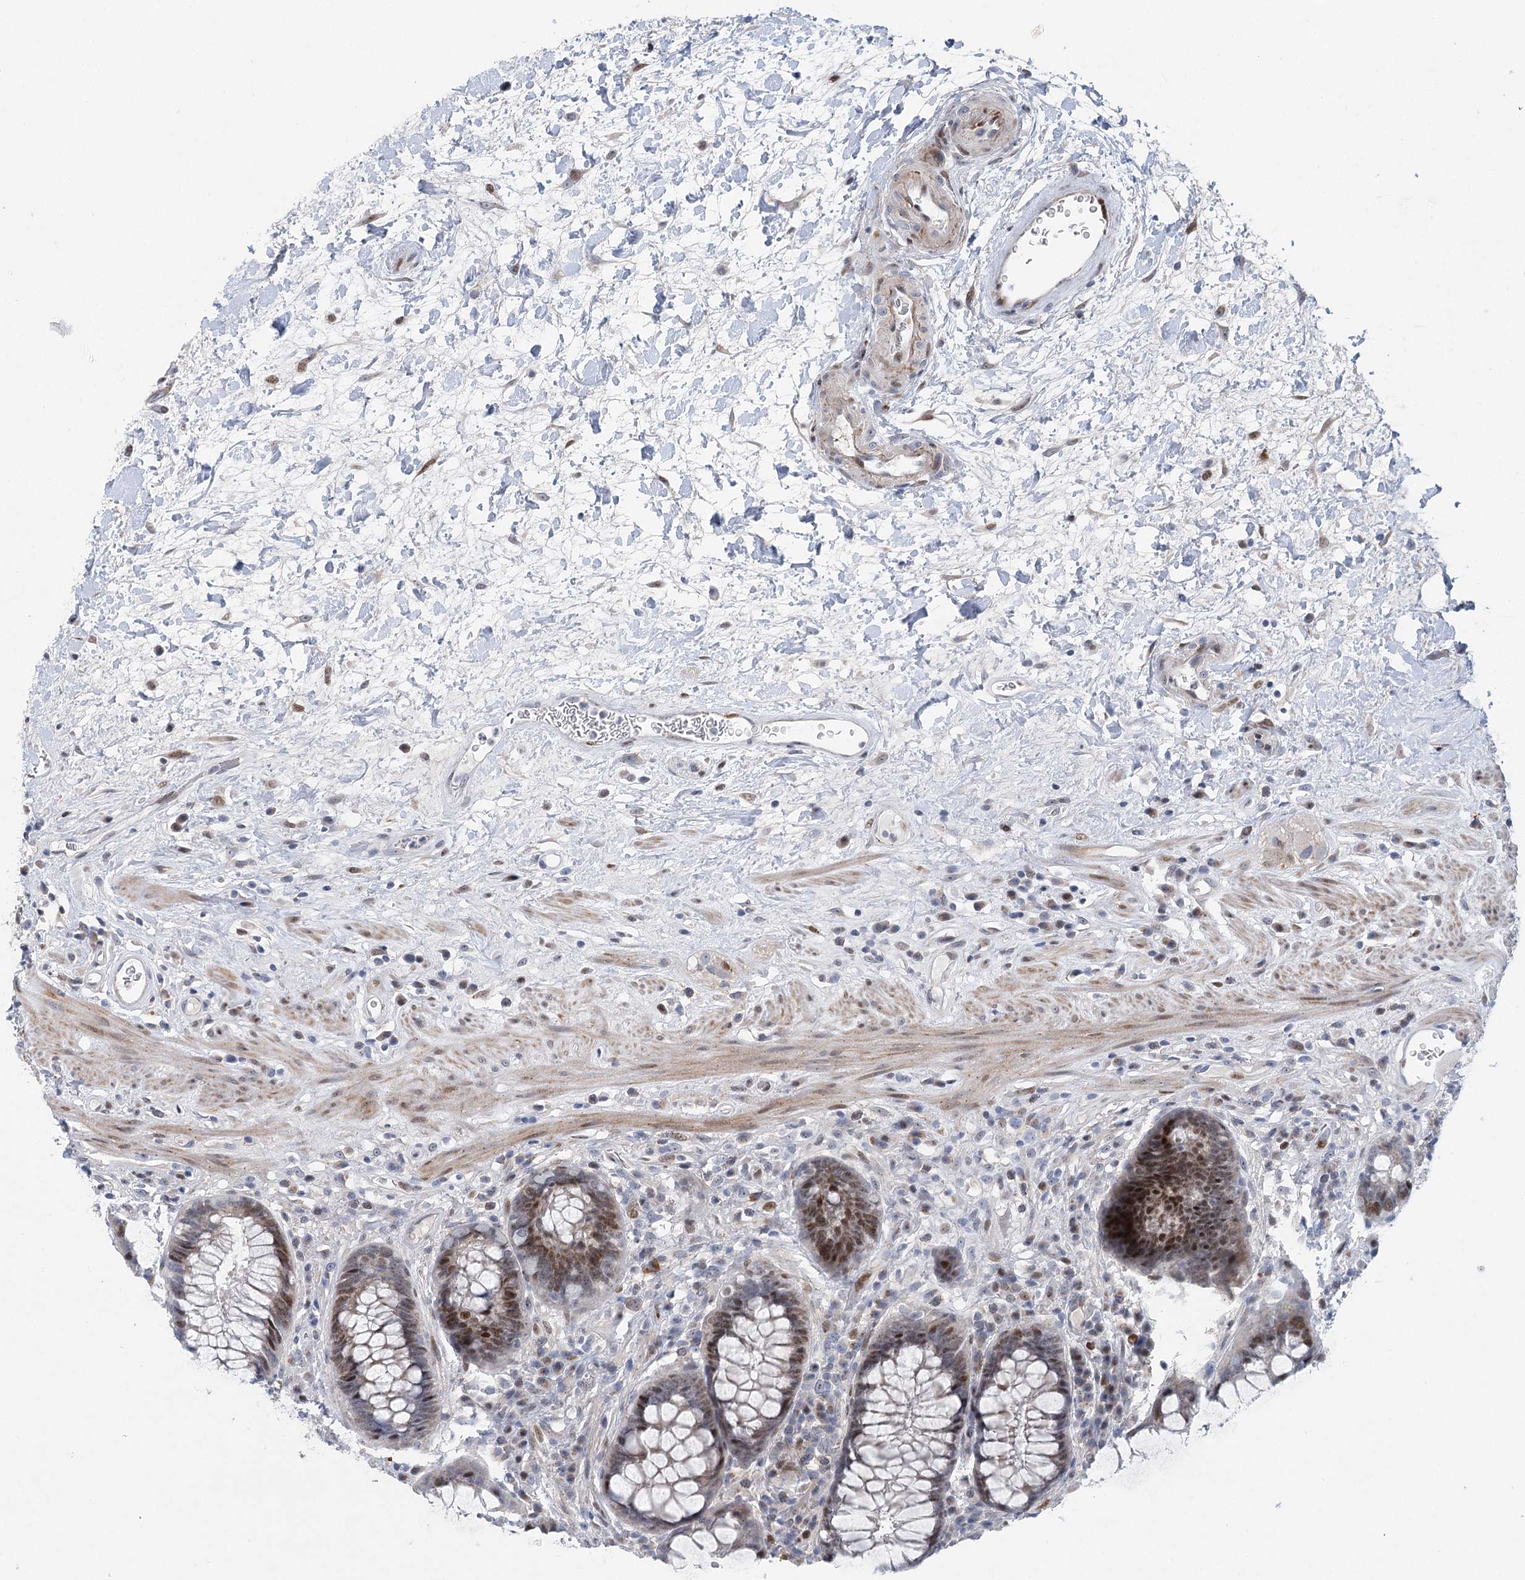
{"staining": {"intensity": "moderate", "quantity": ">75%", "location": "cytoplasmic/membranous,nuclear"}, "tissue": "rectum", "cell_type": "Glandular cells", "image_type": "normal", "snomed": [{"axis": "morphology", "description": "Normal tissue, NOS"}, {"axis": "topography", "description": "Rectum"}], "caption": "Protein staining of normal rectum demonstrates moderate cytoplasmic/membranous,nuclear positivity in about >75% of glandular cells.", "gene": "CAMTA1", "patient": {"sex": "male", "age": 64}}